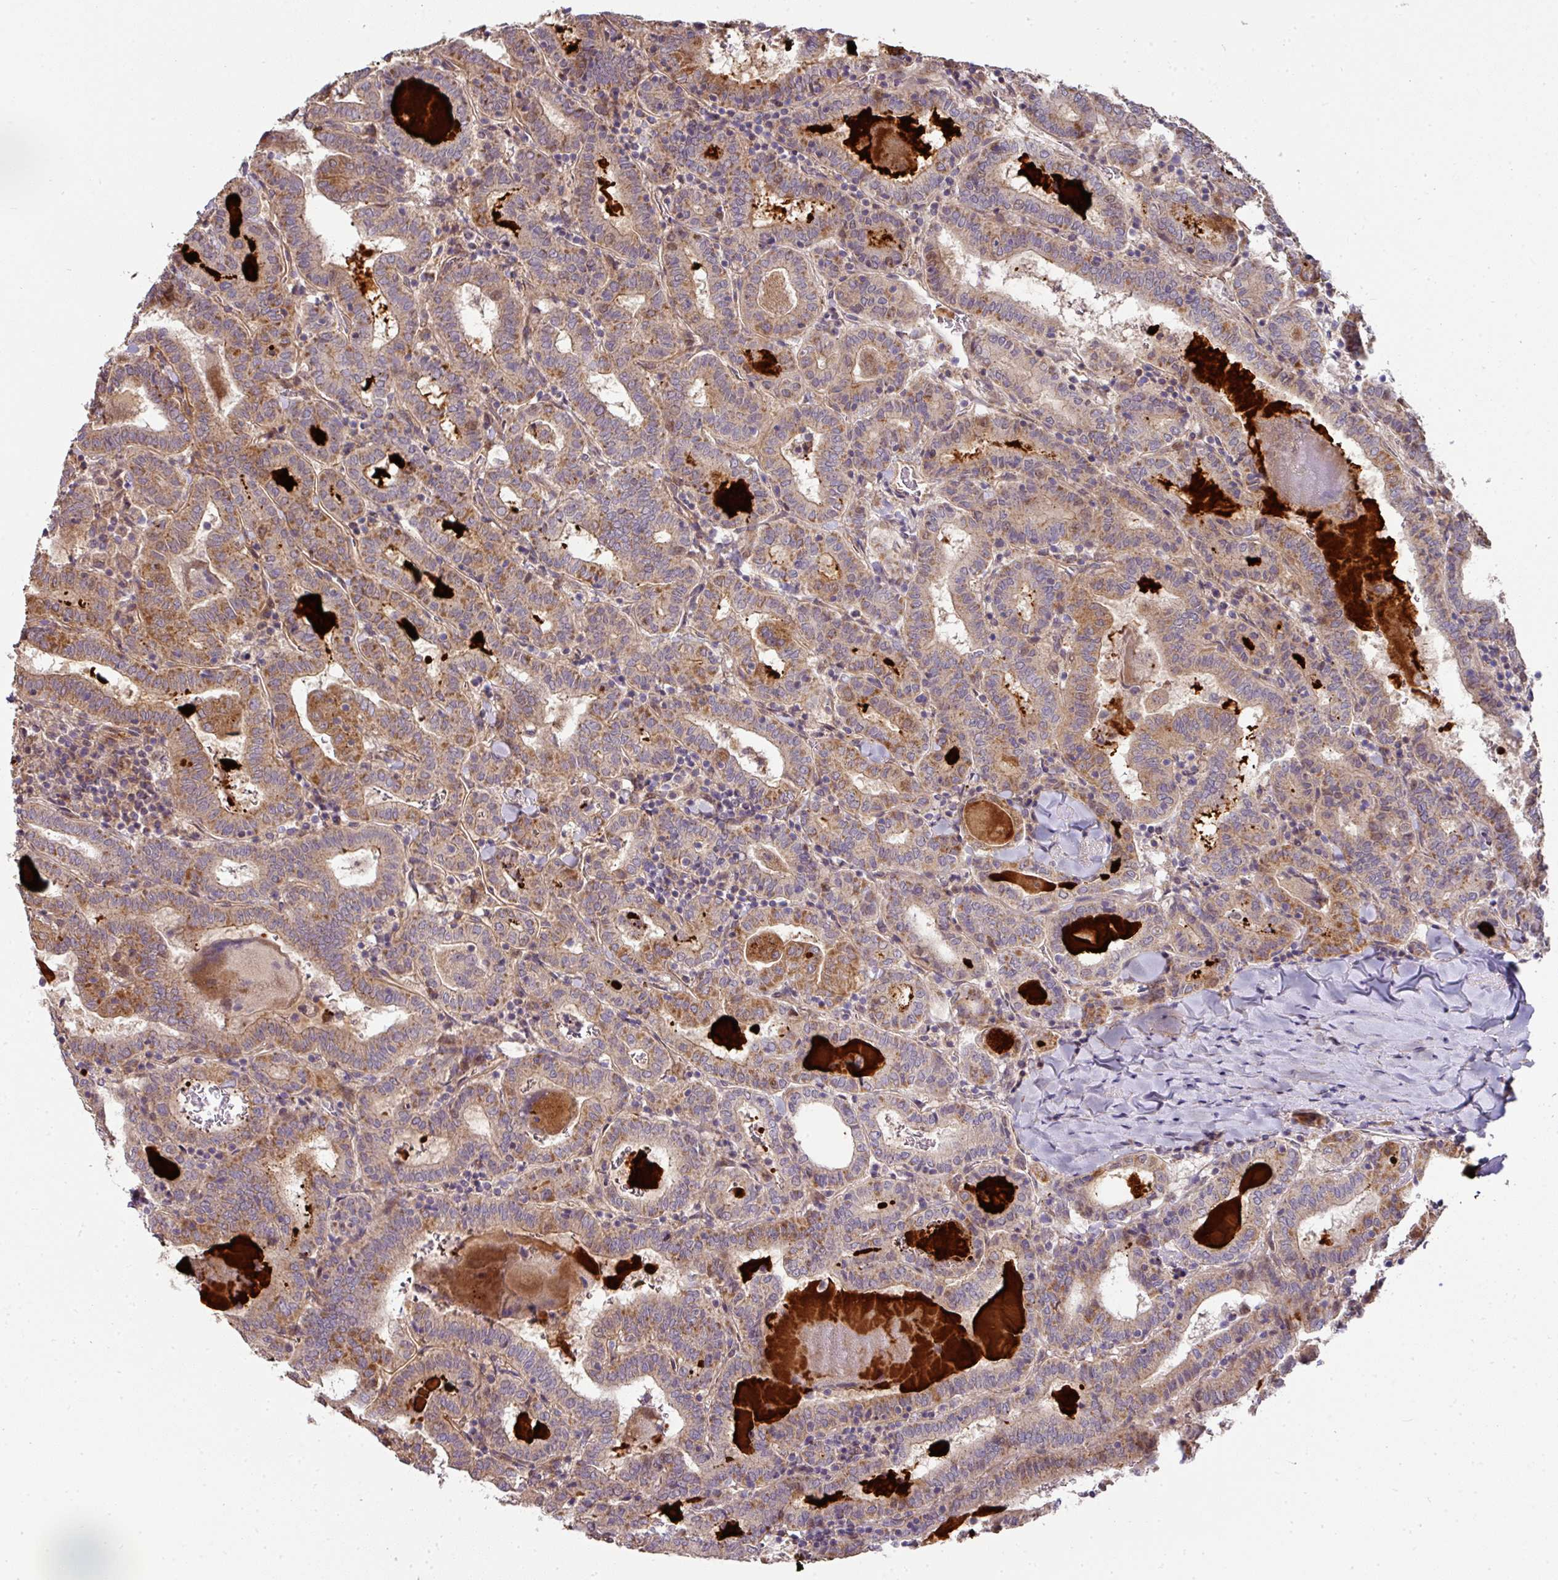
{"staining": {"intensity": "moderate", "quantity": "25%-75%", "location": "cytoplasmic/membranous"}, "tissue": "thyroid cancer", "cell_type": "Tumor cells", "image_type": "cancer", "snomed": [{"axis": "morphology", "description": "Papillary adenocarcinoma, NOS"}, {"axis": "topography", "description": "Thyroid gland"}], "caption": "Thyroid cancer (papillary adenocarcinoma) stained for a protein (brown) displays moderate cytoplasmic/membranous positive positivity in approximately 25%-75% of tumor cells.", "gene": "STK35", "patient": {"sex": "female", "age": 72}}